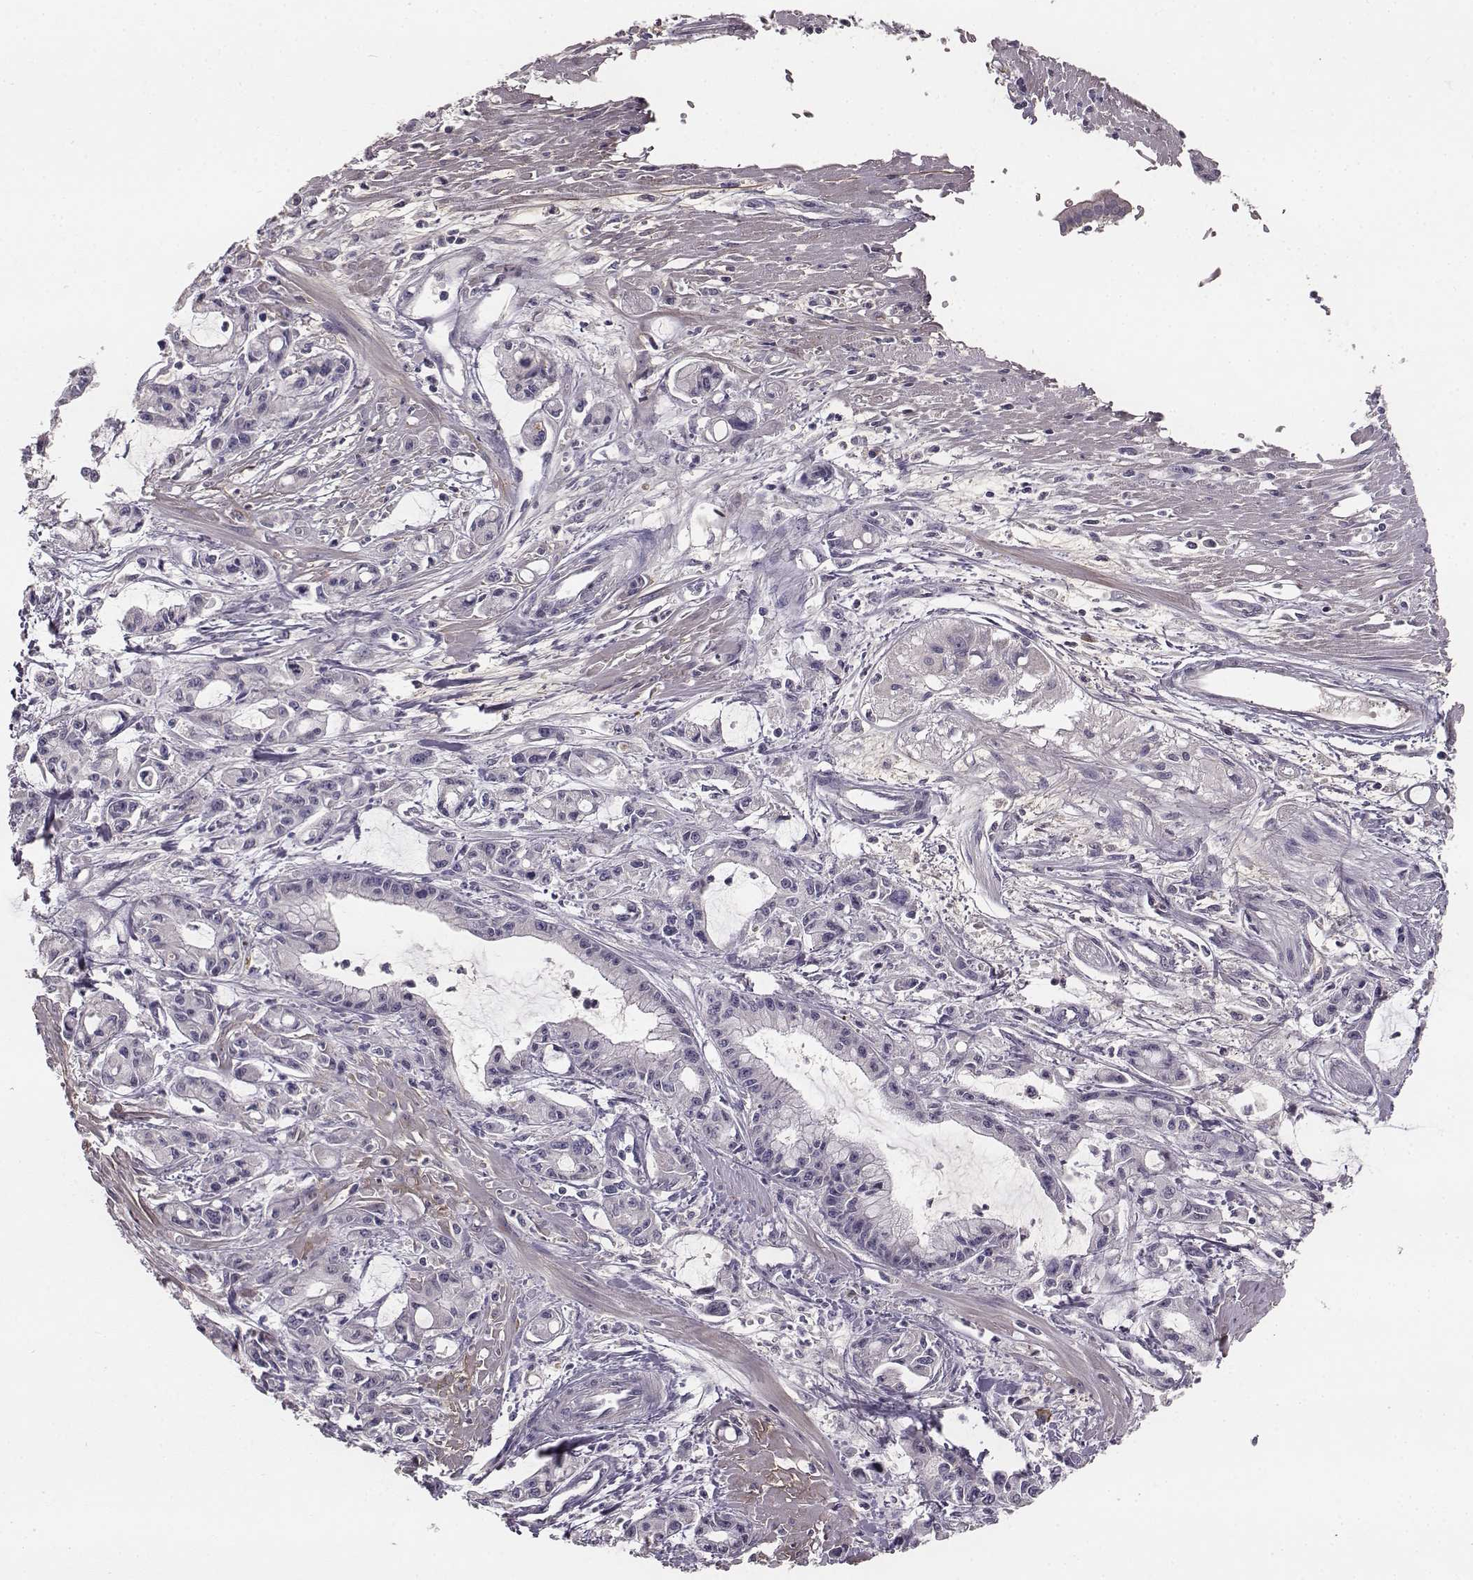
{"staining": {"intensity": "negative", "quantity": "none", "location": "none"}, "tissue": "pancreatic cancer", "cell_type": "Tumor cells", "image_type": "cancer", "snomed": [{"axis": "morphology", "description": "Adenocarcinoma, NOS"}, {"axis": "topography", "description": "Pancreas"}], "caption": "This is an immunohistochemistry (IHC) photomicrograph of human adenocarcinoma (pancreatic). There is no staining in tumor cells.", "gene": "YJEFN3", "patient": {"sex": "male", "age": 48}}